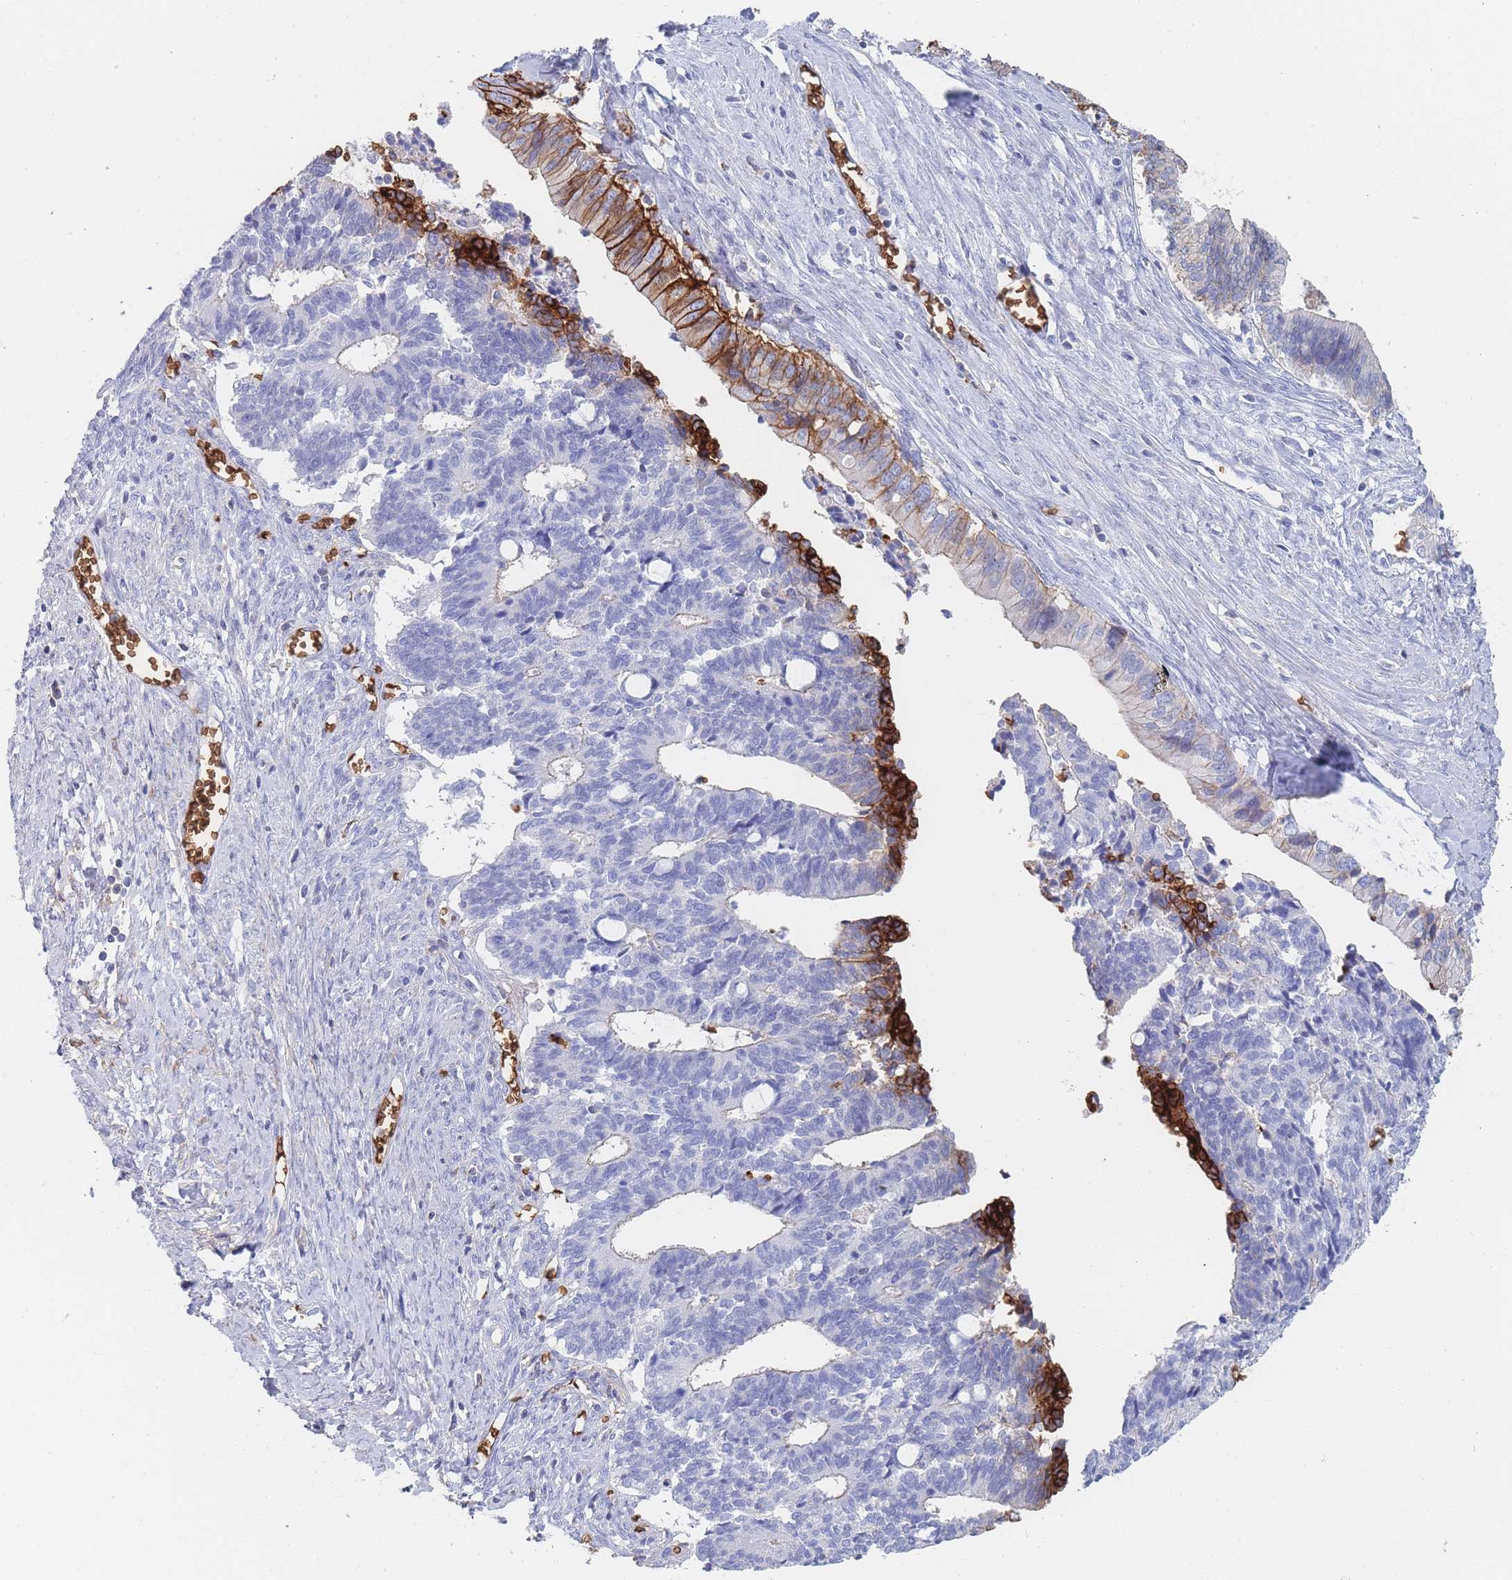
{"staining": {"intensity": "strong", "quantity": "<25%", "location": "cytoplasmic/membranous"}, "tissue": "cervical cancer", "cell_type": "Tumor cells", "image_type": "cancer", "snomed": [{"axis": "morphology", "description": "Adenocarcinoma, NOS"}, {"axis": "topography", "description": "Cervix"}], "caption": "The immunohistochemical stain highlights strong cytoplasmic/membranous staining in tumor cells of adenocarcinoma (cervical) tissue.", "gene": "SLC2A1", "patient": {"sex": "female", "age": 44}}